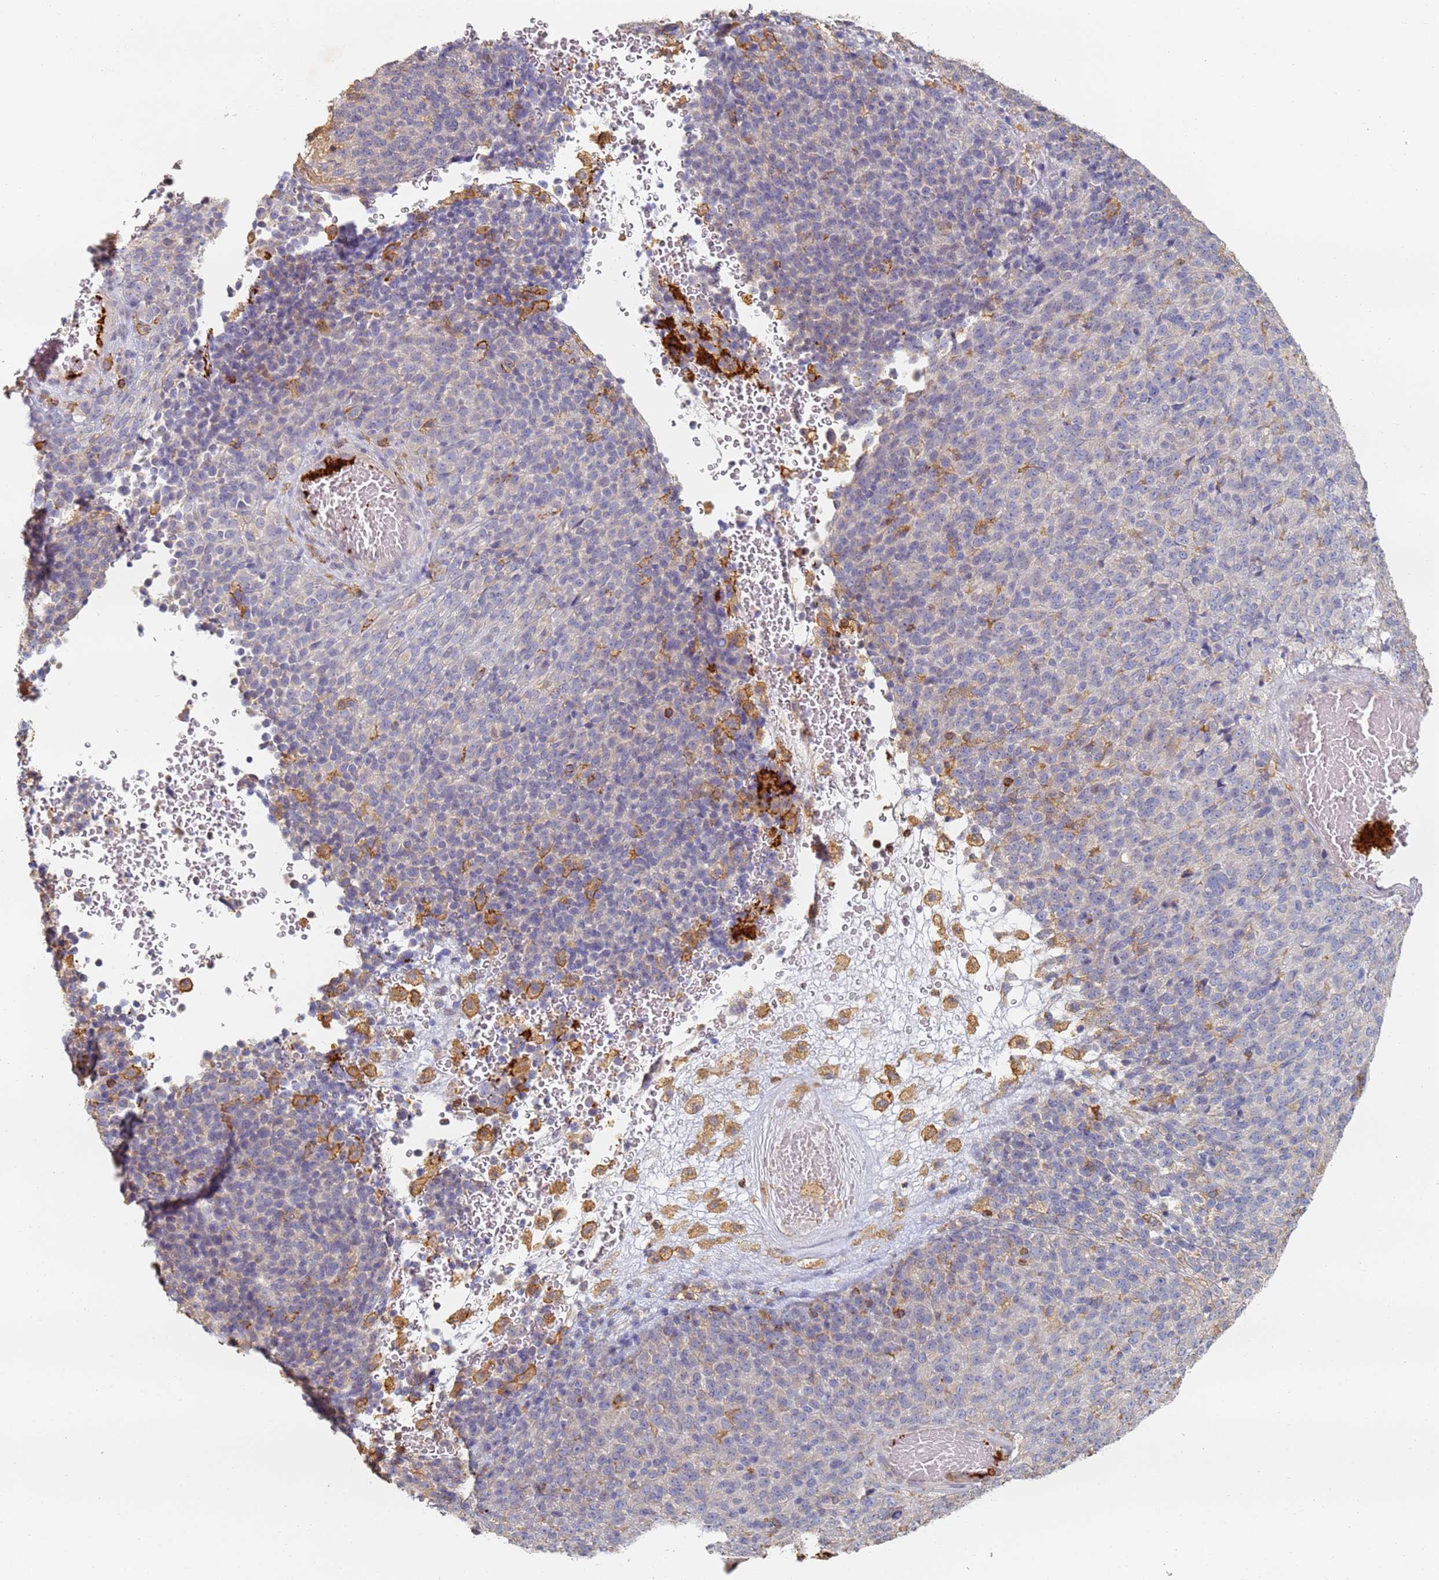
{"staining": {"intensity": "negative", "quantity": "none", "location": "none"}, "tissue": "melanoma", "cell_type": "Tumor cells", "image_type": "cancer", "snomed": [{"axis": "morphology", "description": "Malignant melanoma, Metastatic site"}, {"axis": "topography", "description": "Brain"}], "caption": "Tumor cells are negative for brown protein staining in malignant melanoma (metastatic site). (DAB IHC with hematoxylin counter stain).", "gene": "BIN2", "patient": {"sex": "female", "age": 56}}